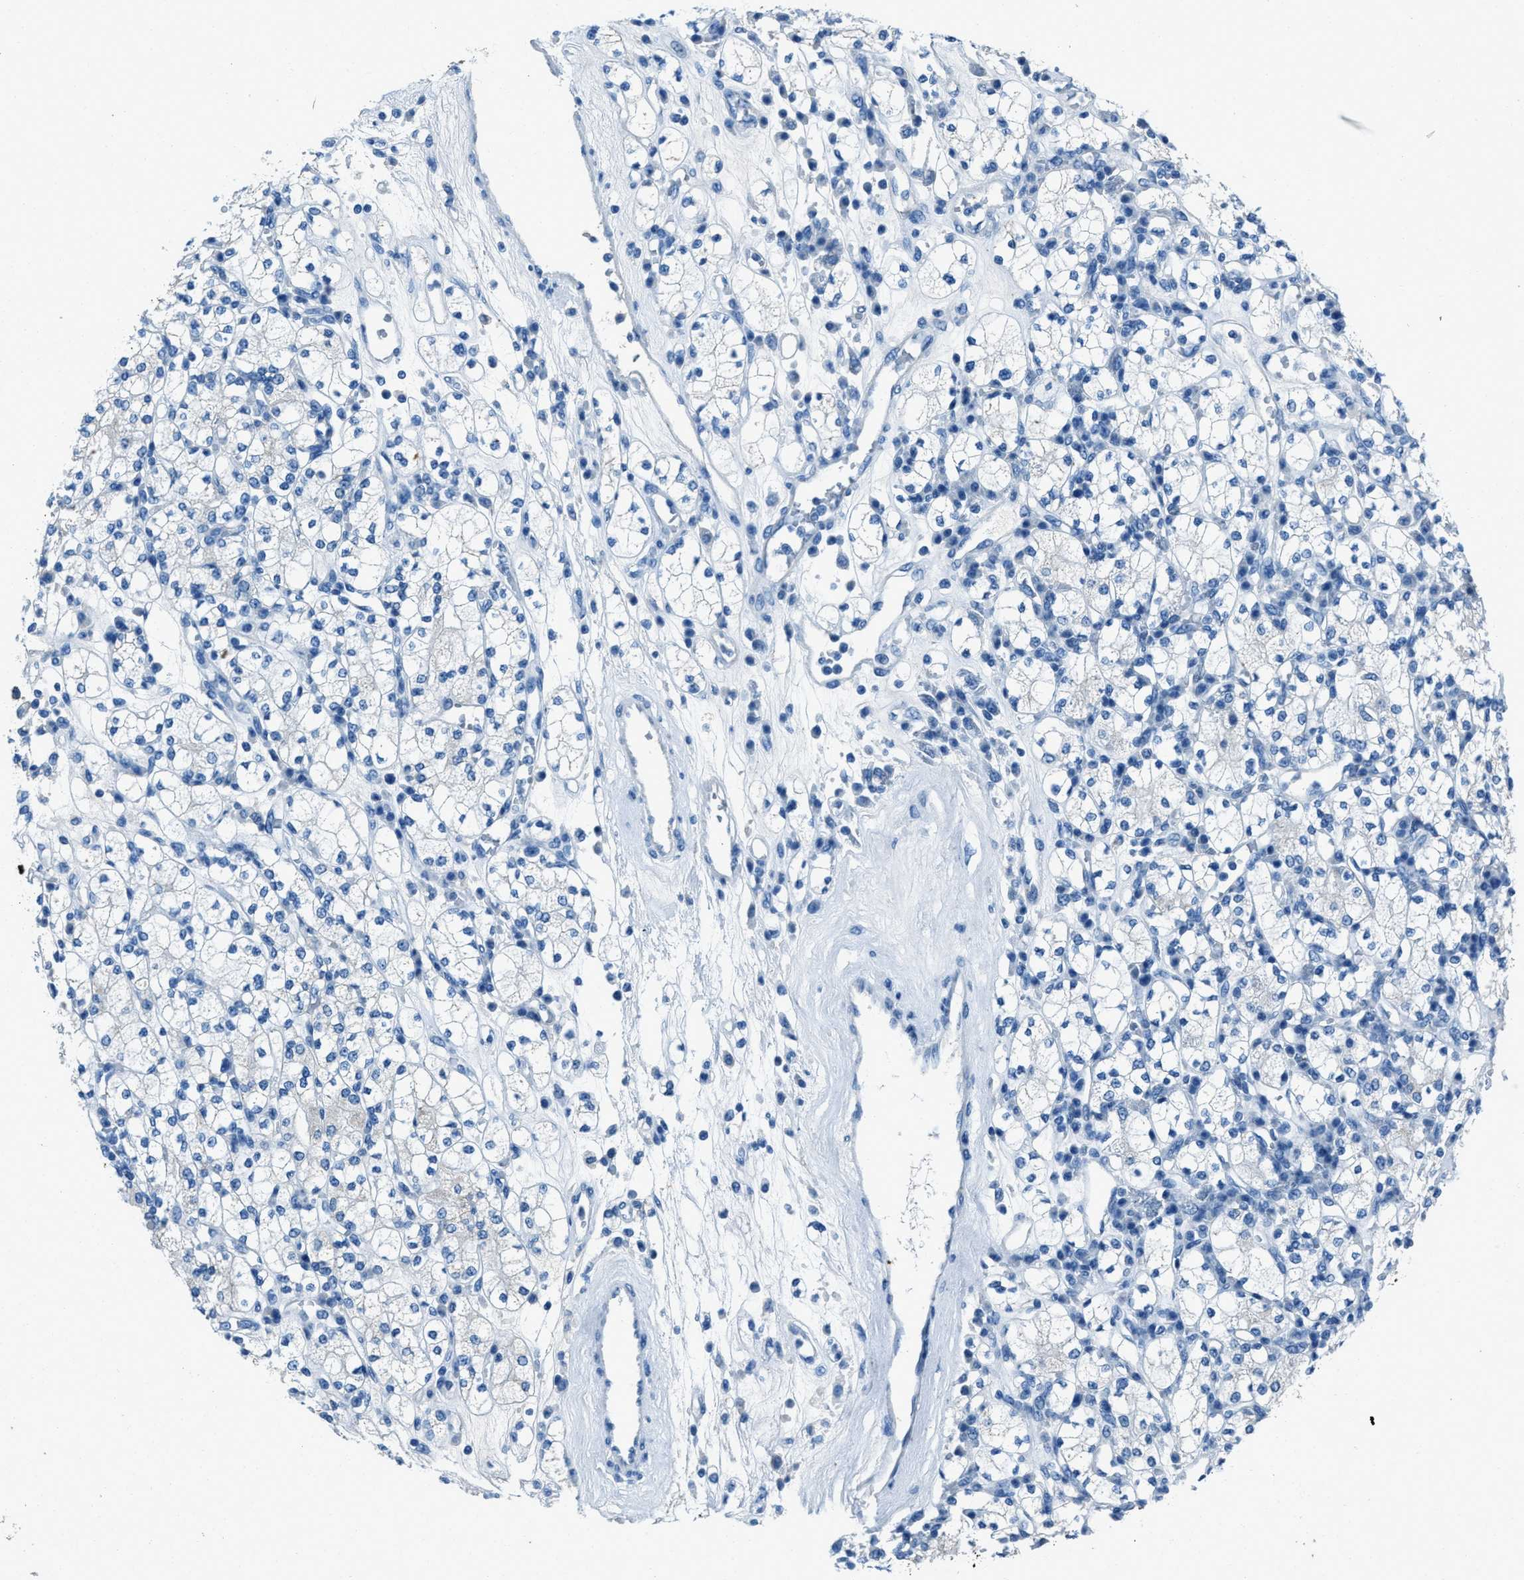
{"staining": {"intensity": "negative", "quantity": "none", "location": "none"}, "tissue": "renal cancer", "cell_type": "Tumor cells", "image_type": "cancer", "snomed": [{"axis": "morphology", "description": "Adenocarcinoma, NOS"}, {"axis": "topography", "description": "Kidney"}], "caption": "A histopathology image of human renal cancer (adenocarcinoma) is negative for staining in tumor cells.", "gene": "AMACR", "patient": {"sex": "male", "age": 77}}